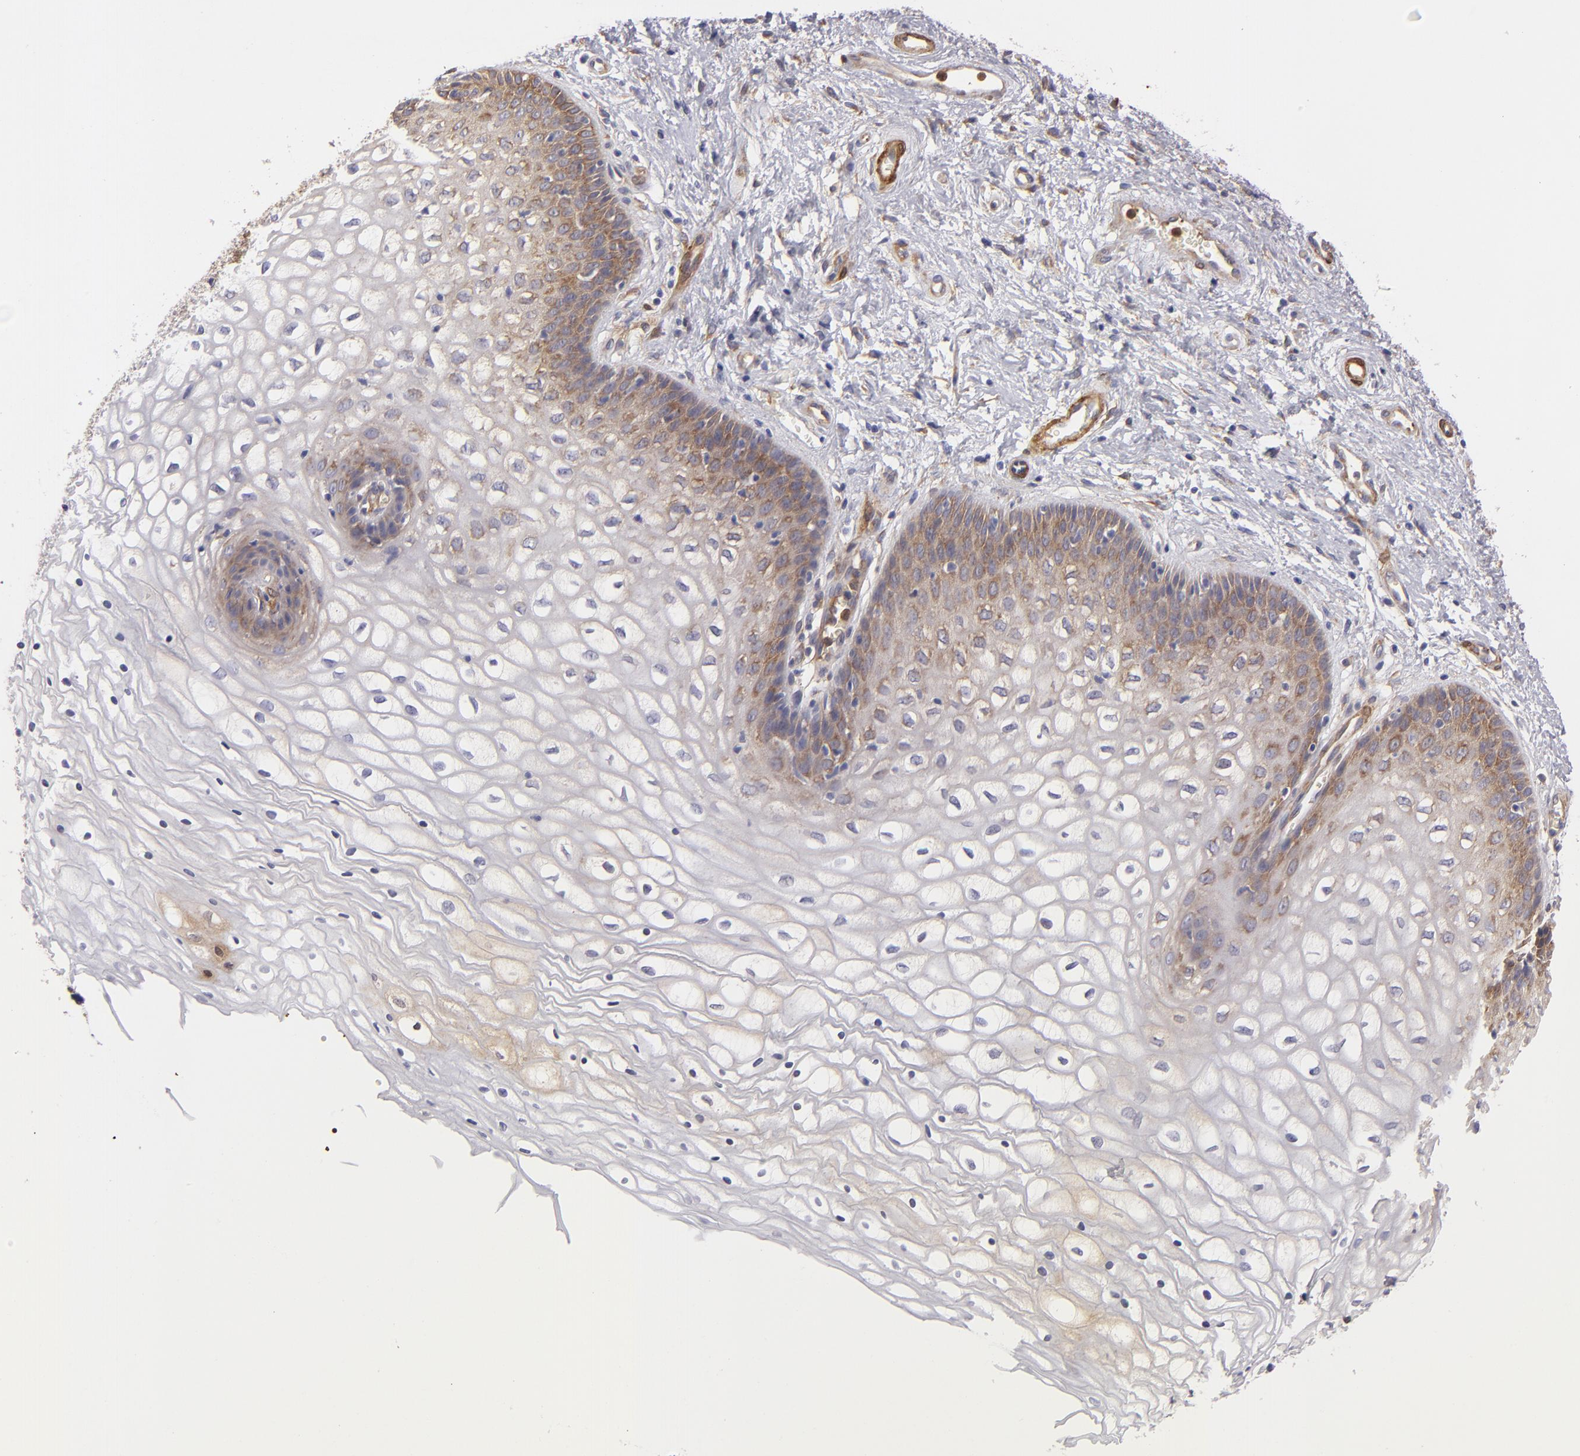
{"staining": {"intensity": "weak", "quantity": "25%-75%", "location": "cytoplasmic/membranous"}, "tissue": "vagina", "cell_type": "Squamous epithelial cells", "image_type": "normal", "snomed": [{"axis": "morphology", "description": "Normal tissue, NOS"}, {"axis": "topography", "description": "Vagina"}], "caption": "IHC staining of benign vagina, which demonstrates low levels of weak cytoplasmic/membranous positivity in approximately 25%-75% of squamous epithelial cells indicating weak cytoplasmic/membranous protein expression. The staining was performed using DAB (brown) for protein detection and nuclei were counterstained in hematoxylin (blue).", "gene": "VCL", "patient": {"sex": "female", "age": 34}}